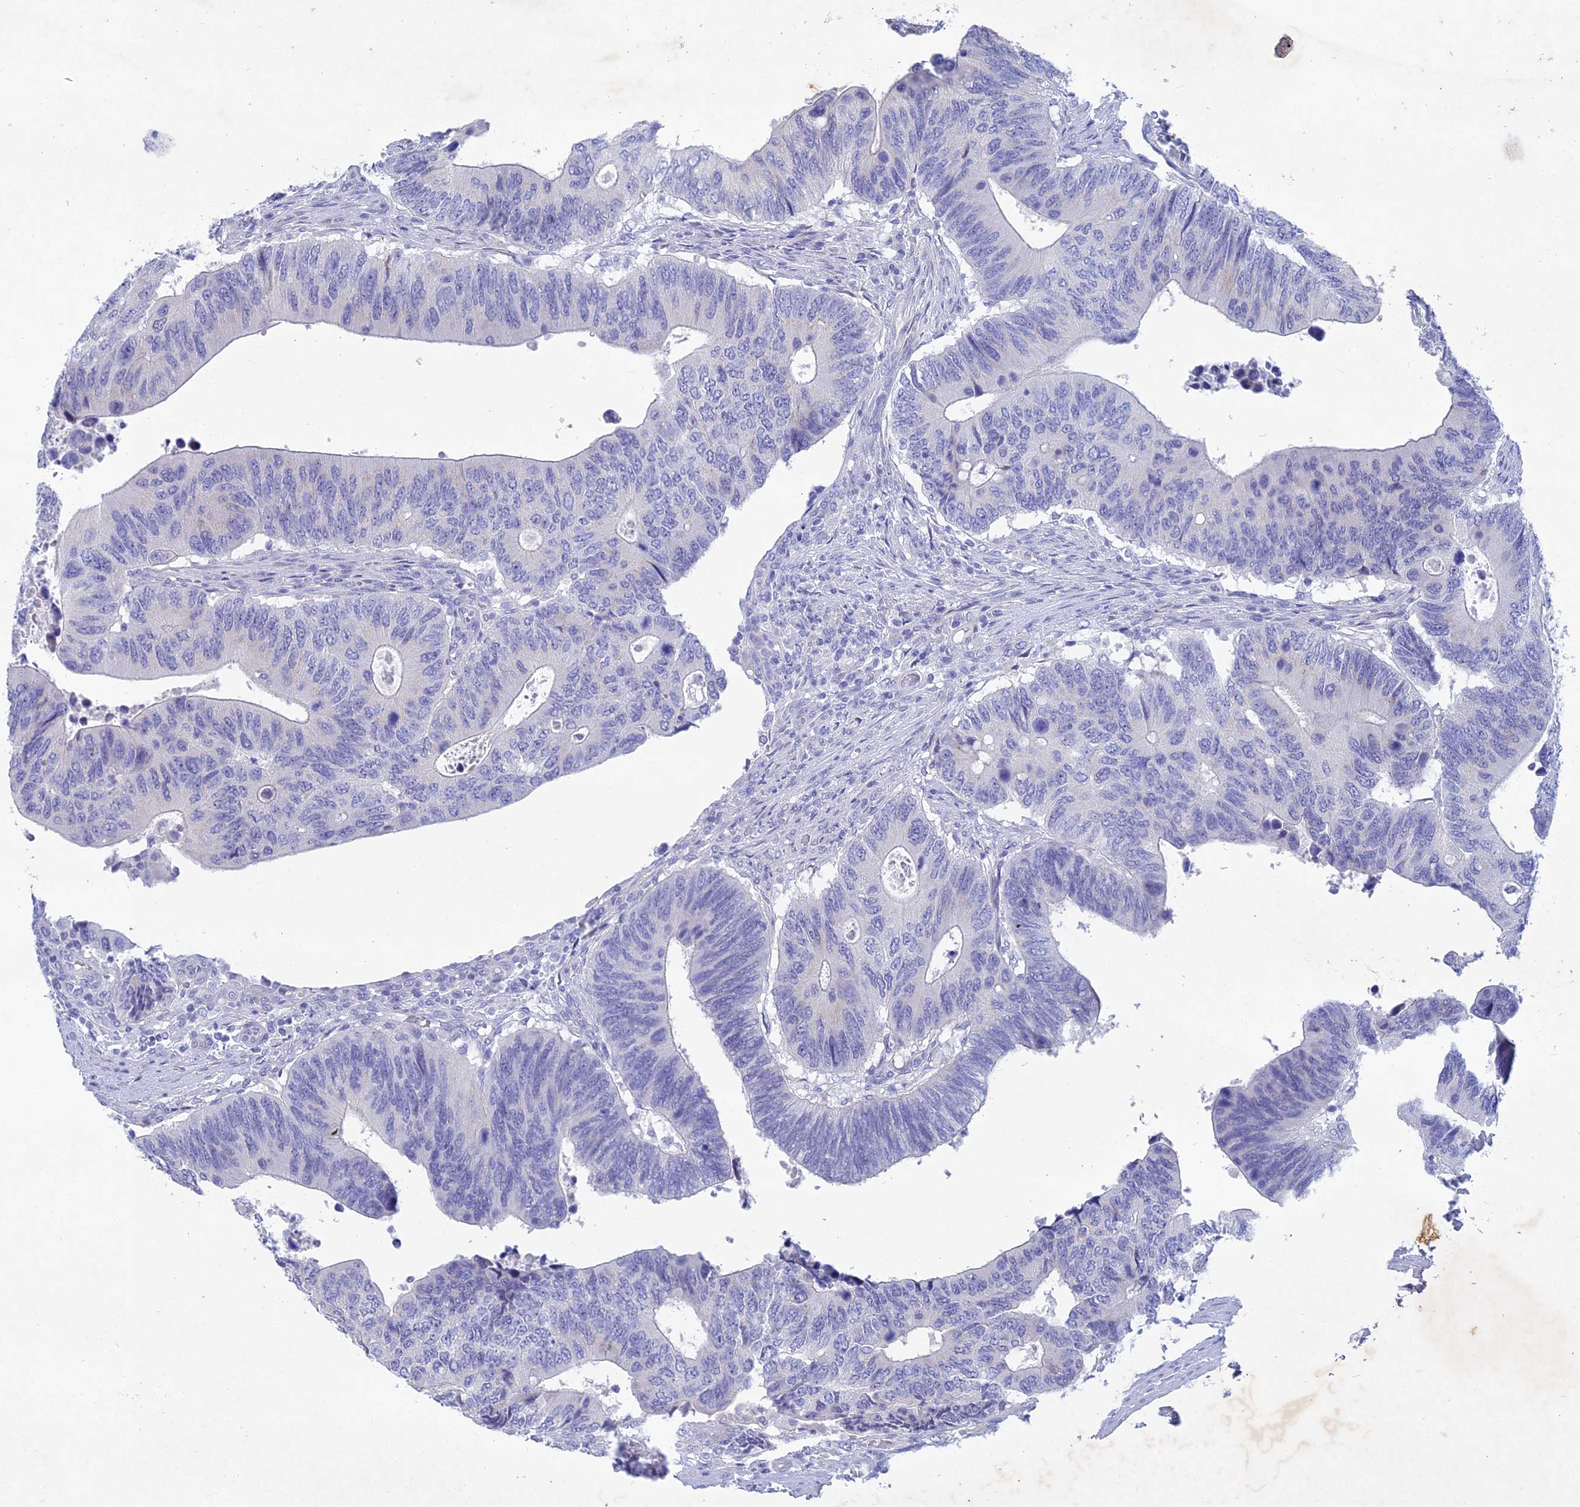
{"staining": {"intensity": "negative", "quantity": "none", "location": "none"}, "tissue": "colorectal cancer", "cell_type": "Tumor cells", "image_type": "cancer", "snomed": [{"axis": "morphology", "description": "Adenocarcinoma, NOS"}, {"axis": "topography", "description": "Colon"}], "caption": "Protein analysis of adenocarcinoma (colorectal) reveals no significant positivity in tumor cells.", "gene": "BTBD19", "patient": {"sex": "male", "age": 87}}